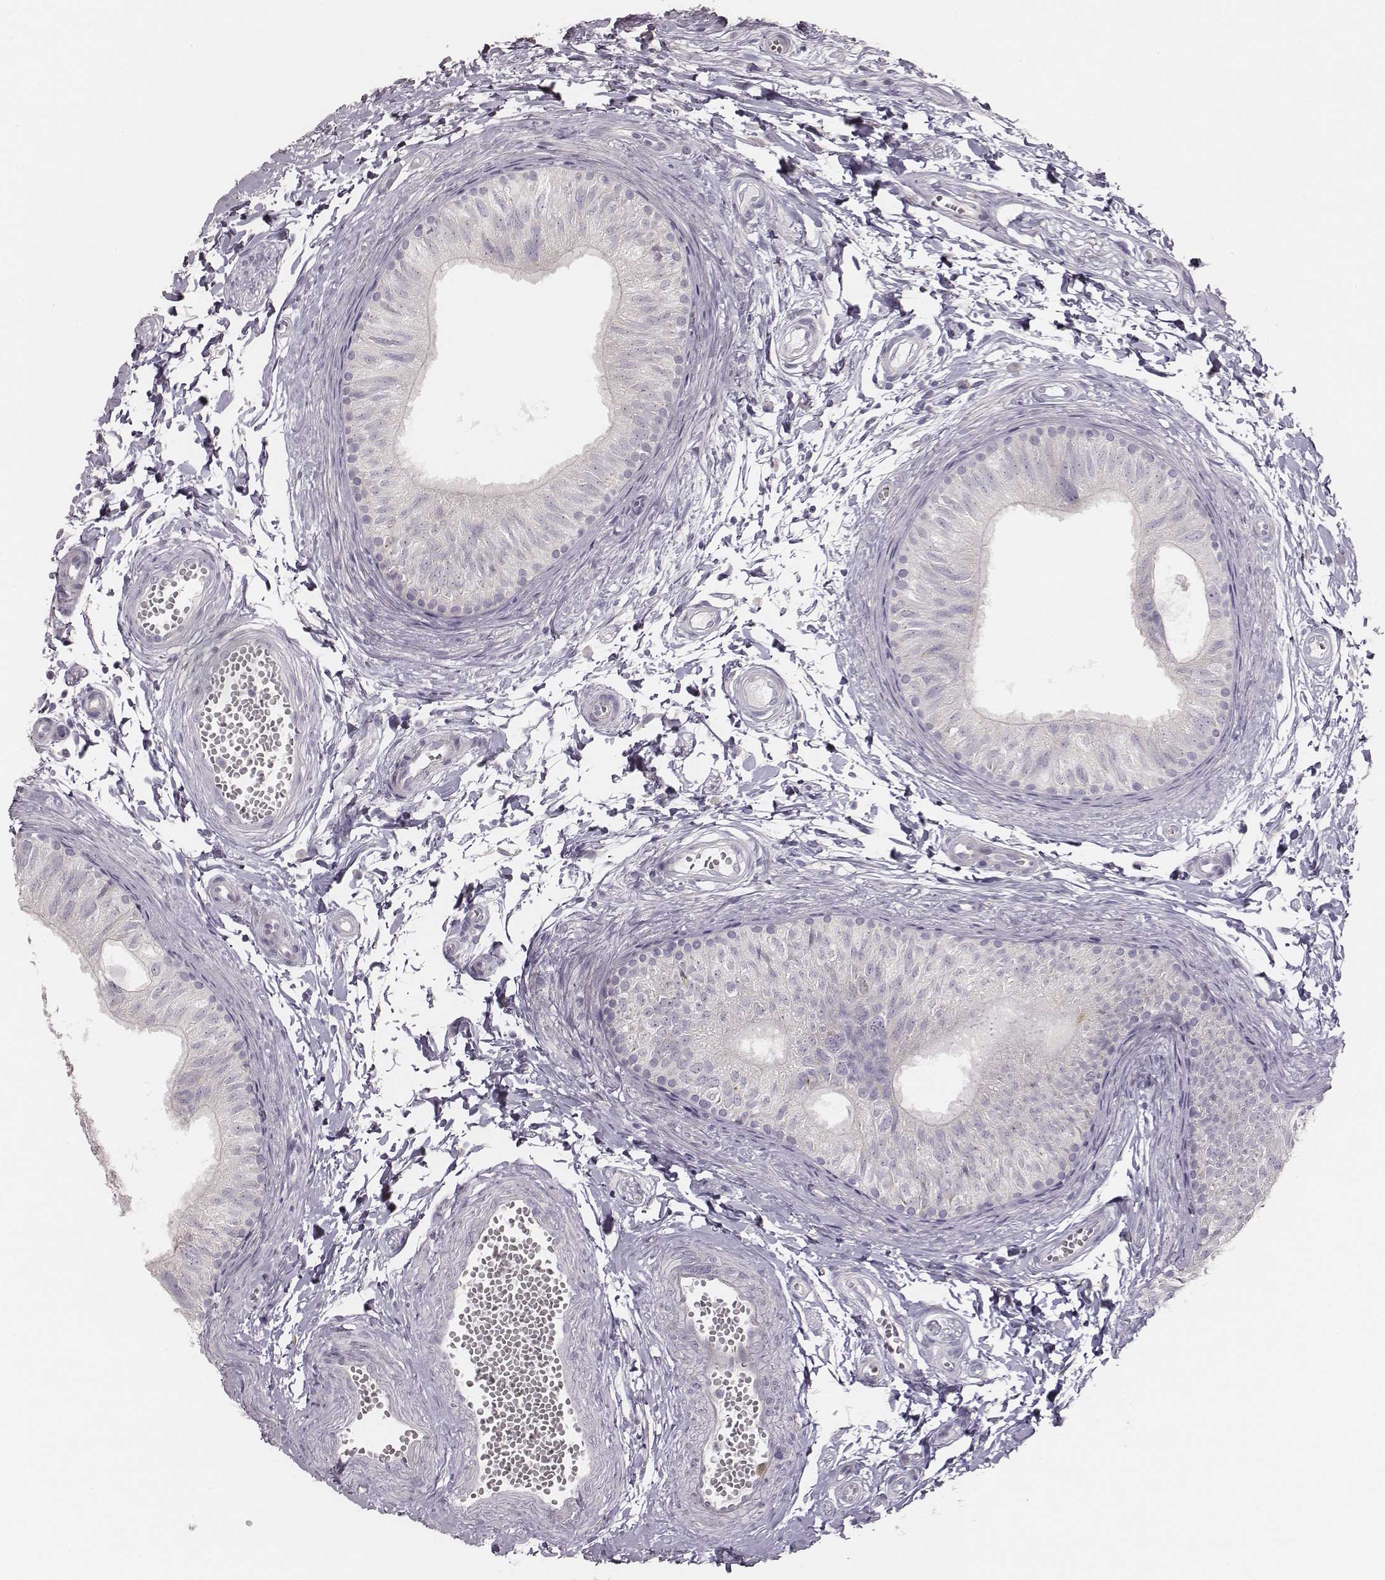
{"staining": {"intensity": "negative", "quantity": "none", "location": "none"}, "tissue": "epididymis", "cell_type": "Glandular cells", "image_type": "normal", "snomed": [{"axis": "morphology", "description": "Normal tissue, NOS"}, {"axis": "topography", "description": "Epididymis"}], "caption": "DAB (3,3'-diaminobenzidine) immunohistochemical staining of benign epididymis displays no significant positivity in glandular cells. (Stains: DAB (3,3'-diaminobenzidine) immunohistochemistry with hematoxylin counter stain, Microscopy: brightfield microscopy at high magnification).", "gene": "PBK", "patient": {"sex": "male", "age": 22}}